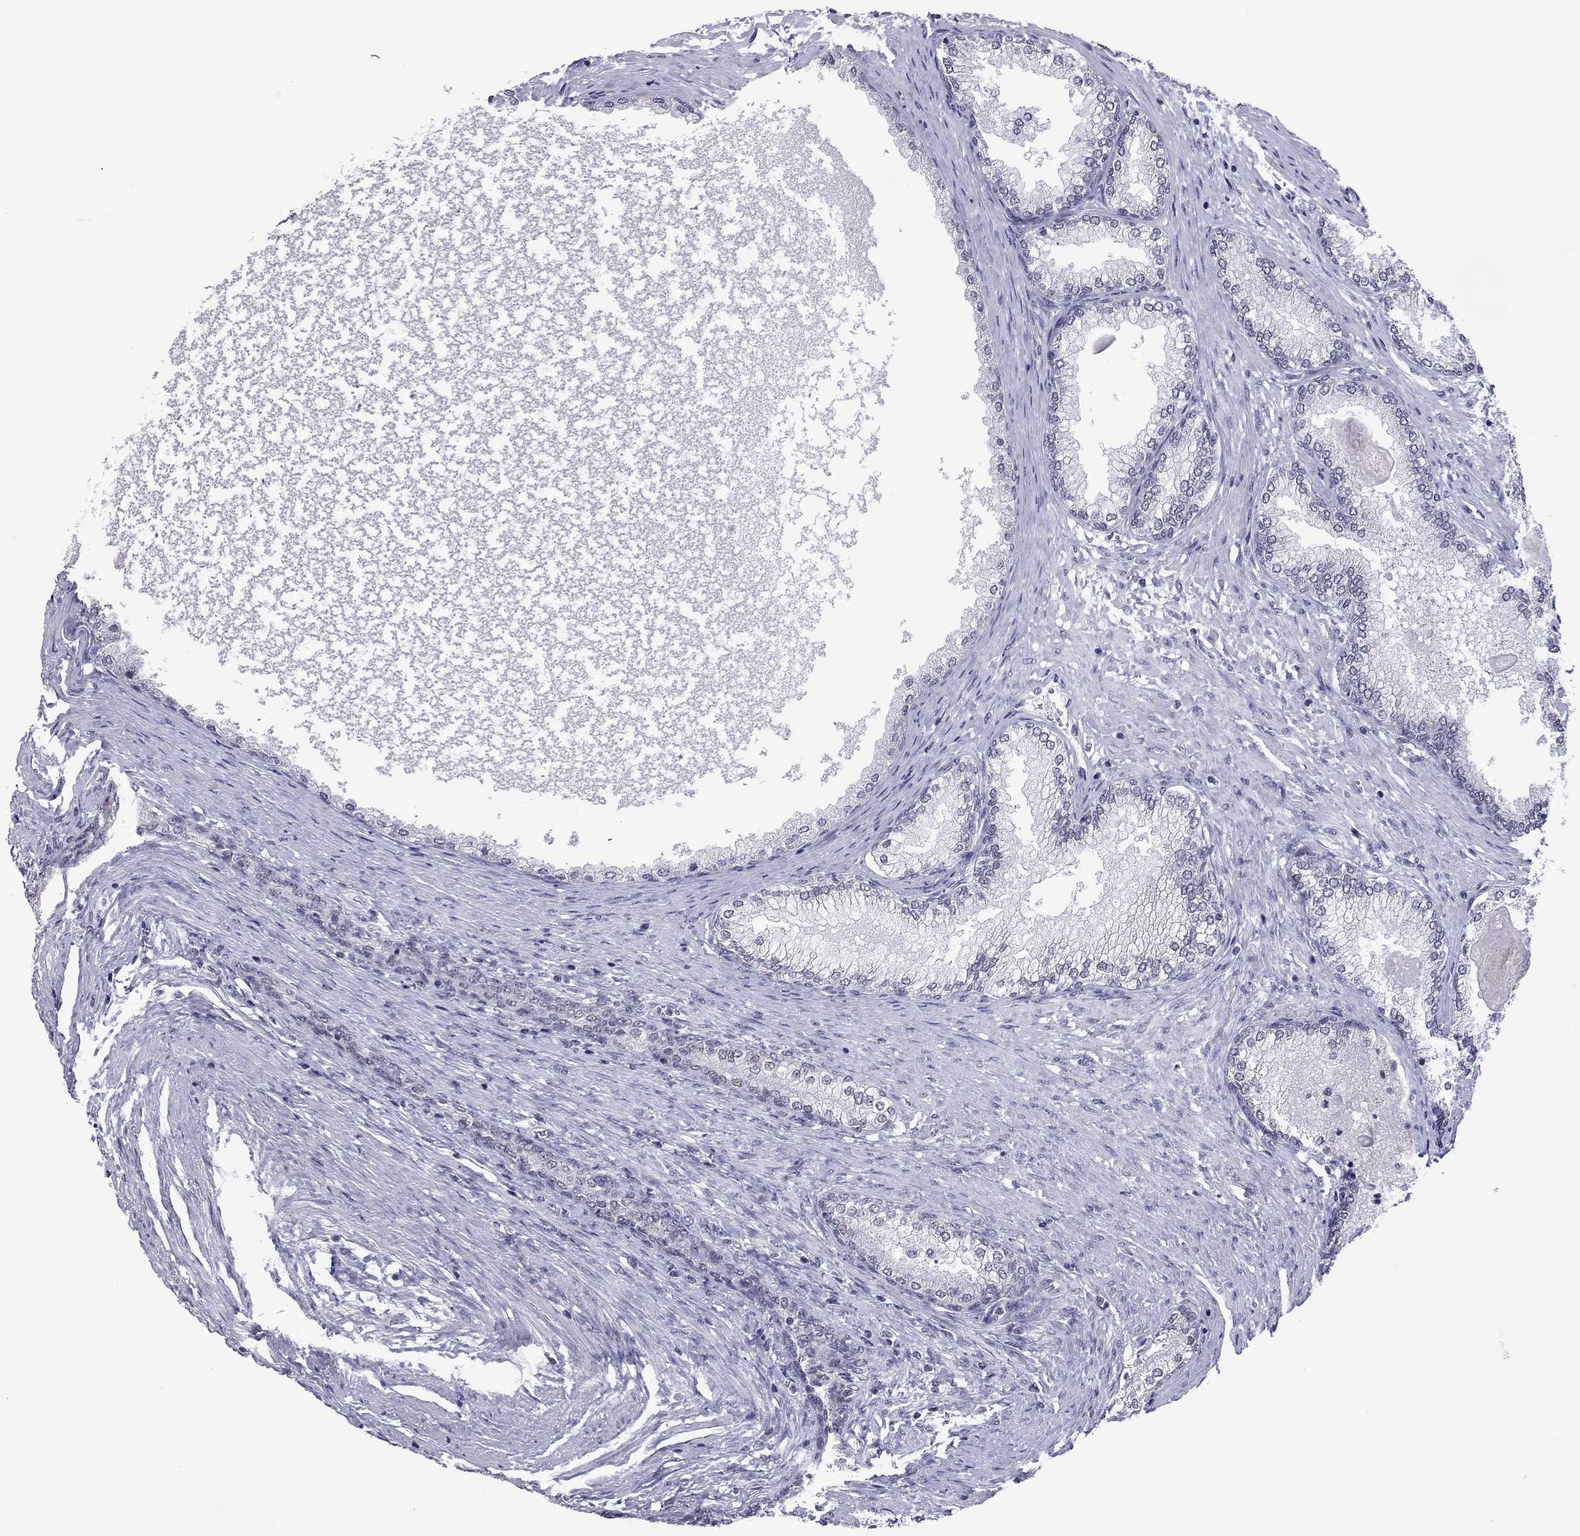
{"staining": {"intensity": "negative", "quantity": "none", "location": "none"}, "tissue": "prostate", "cell_type": "Glandular cells", "image_type": "normal", "snomed": [{"axis": "morphology", "description": "Normal tissue, NOS"}, {"axis": "topography", "description": "Prostate"}], "caption": "An IHC micrograph of benign prostate is shown. There is no staining in glandular cells of prostate. The staining is performed using DAB (3,3'-diaminobenzidine) brown chromogen with nuclei counter-stained in using hematoxylin.", "gene": "PPP1R3A", "patient": {"sex": "male", "age": 72}}